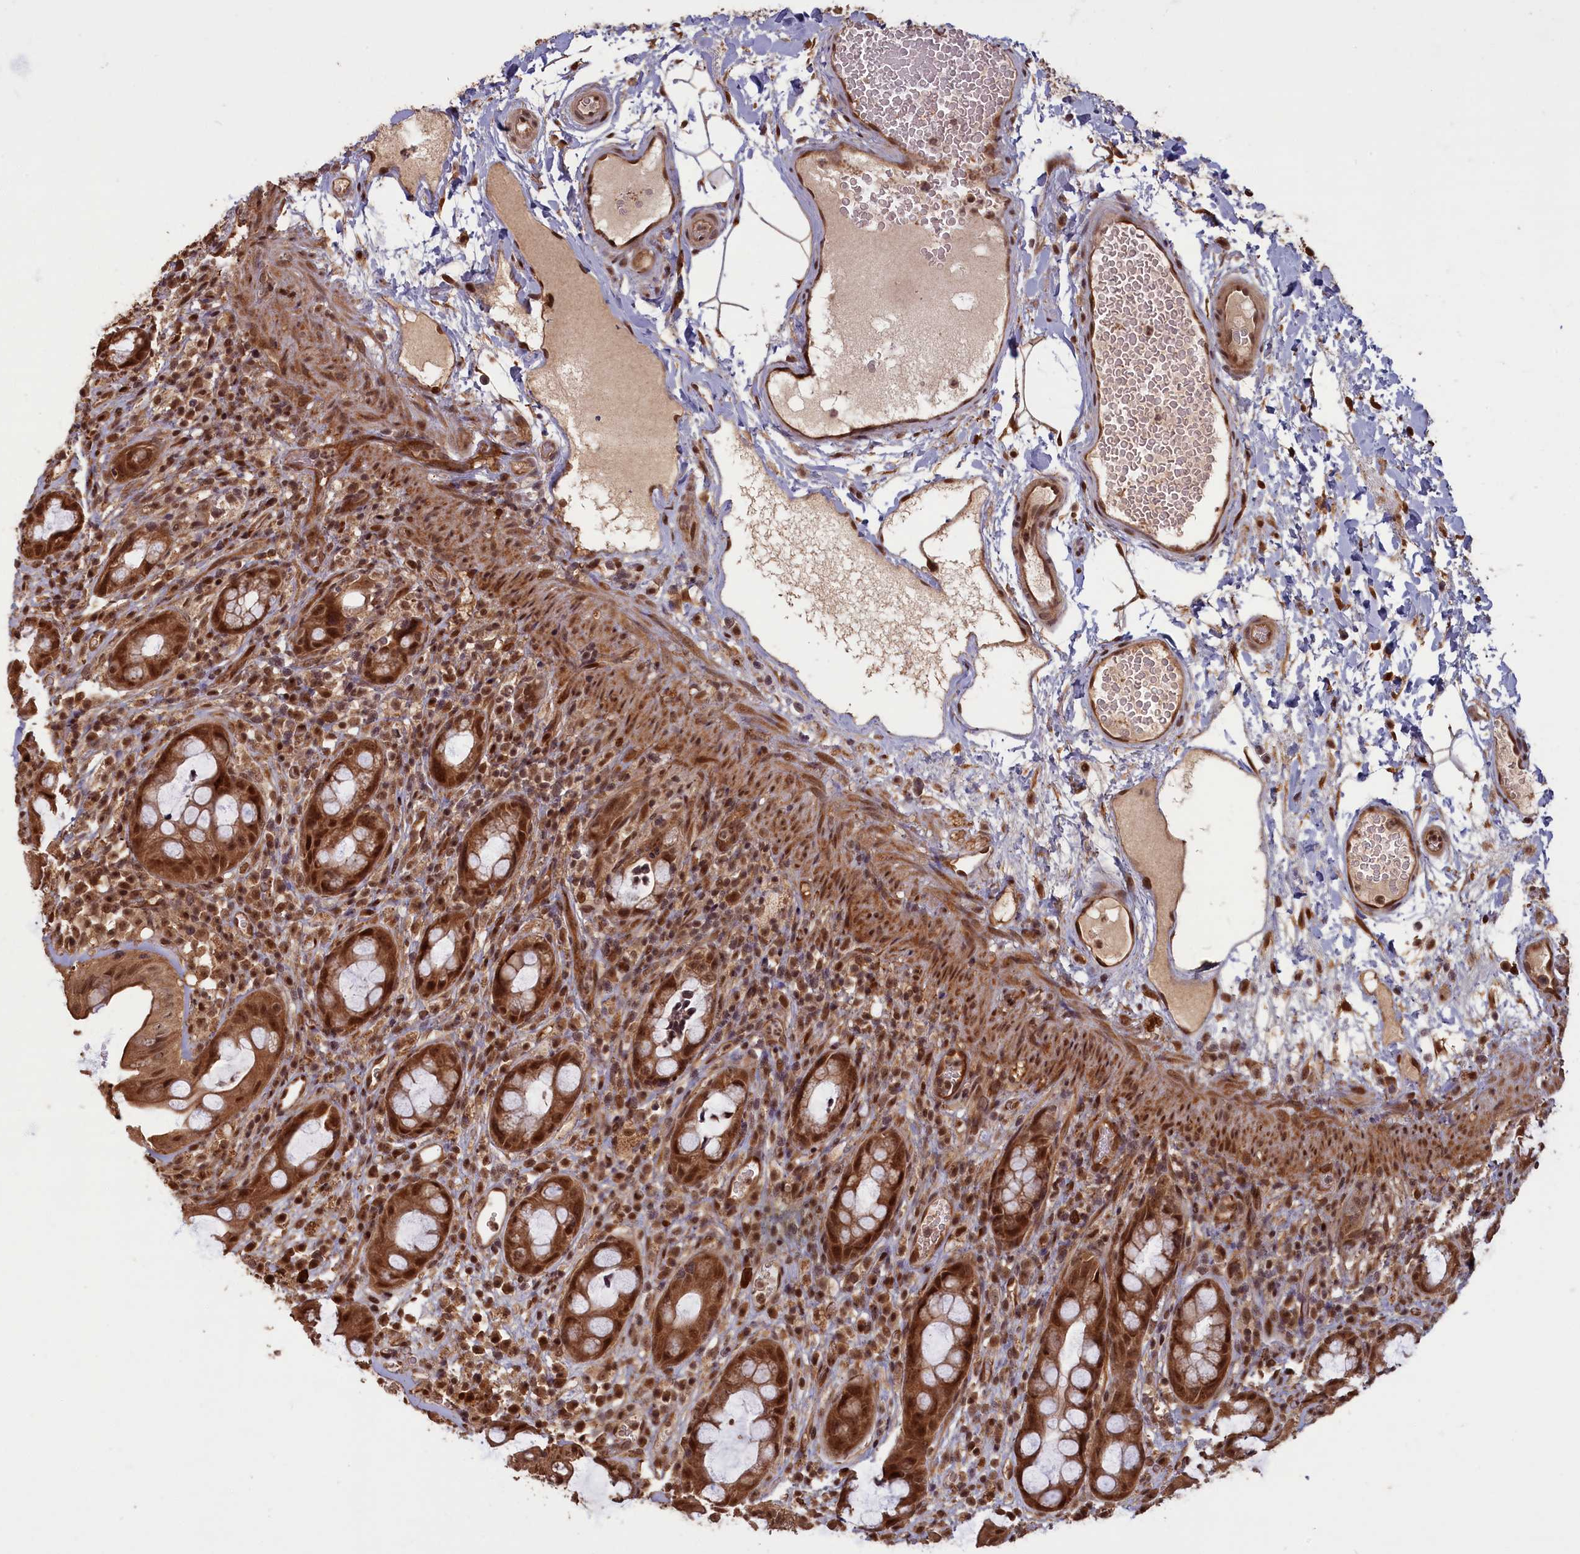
{"staining": {"intensity": "strong", "quantity": ">75%", "location": "cytoplasmic/membranous,nuclear"}, "tissue": "rectum", "cell_type": "Glandular cells", "image_type": "normal", "snomed": [{"axis": "morphology", "description": "Normal tissue, NOS"}, {"axis": "topography", "description": "Rectum"}], "caption": "Approximately >75% of glandular cells in benign rectum exhibit strong cytoplasmic/membranous,nuclear protein positivity as visualized by brown immunohistochemical staining.", "gene": "HIF3A", "patient": {"sex": "female", "age": 57}}